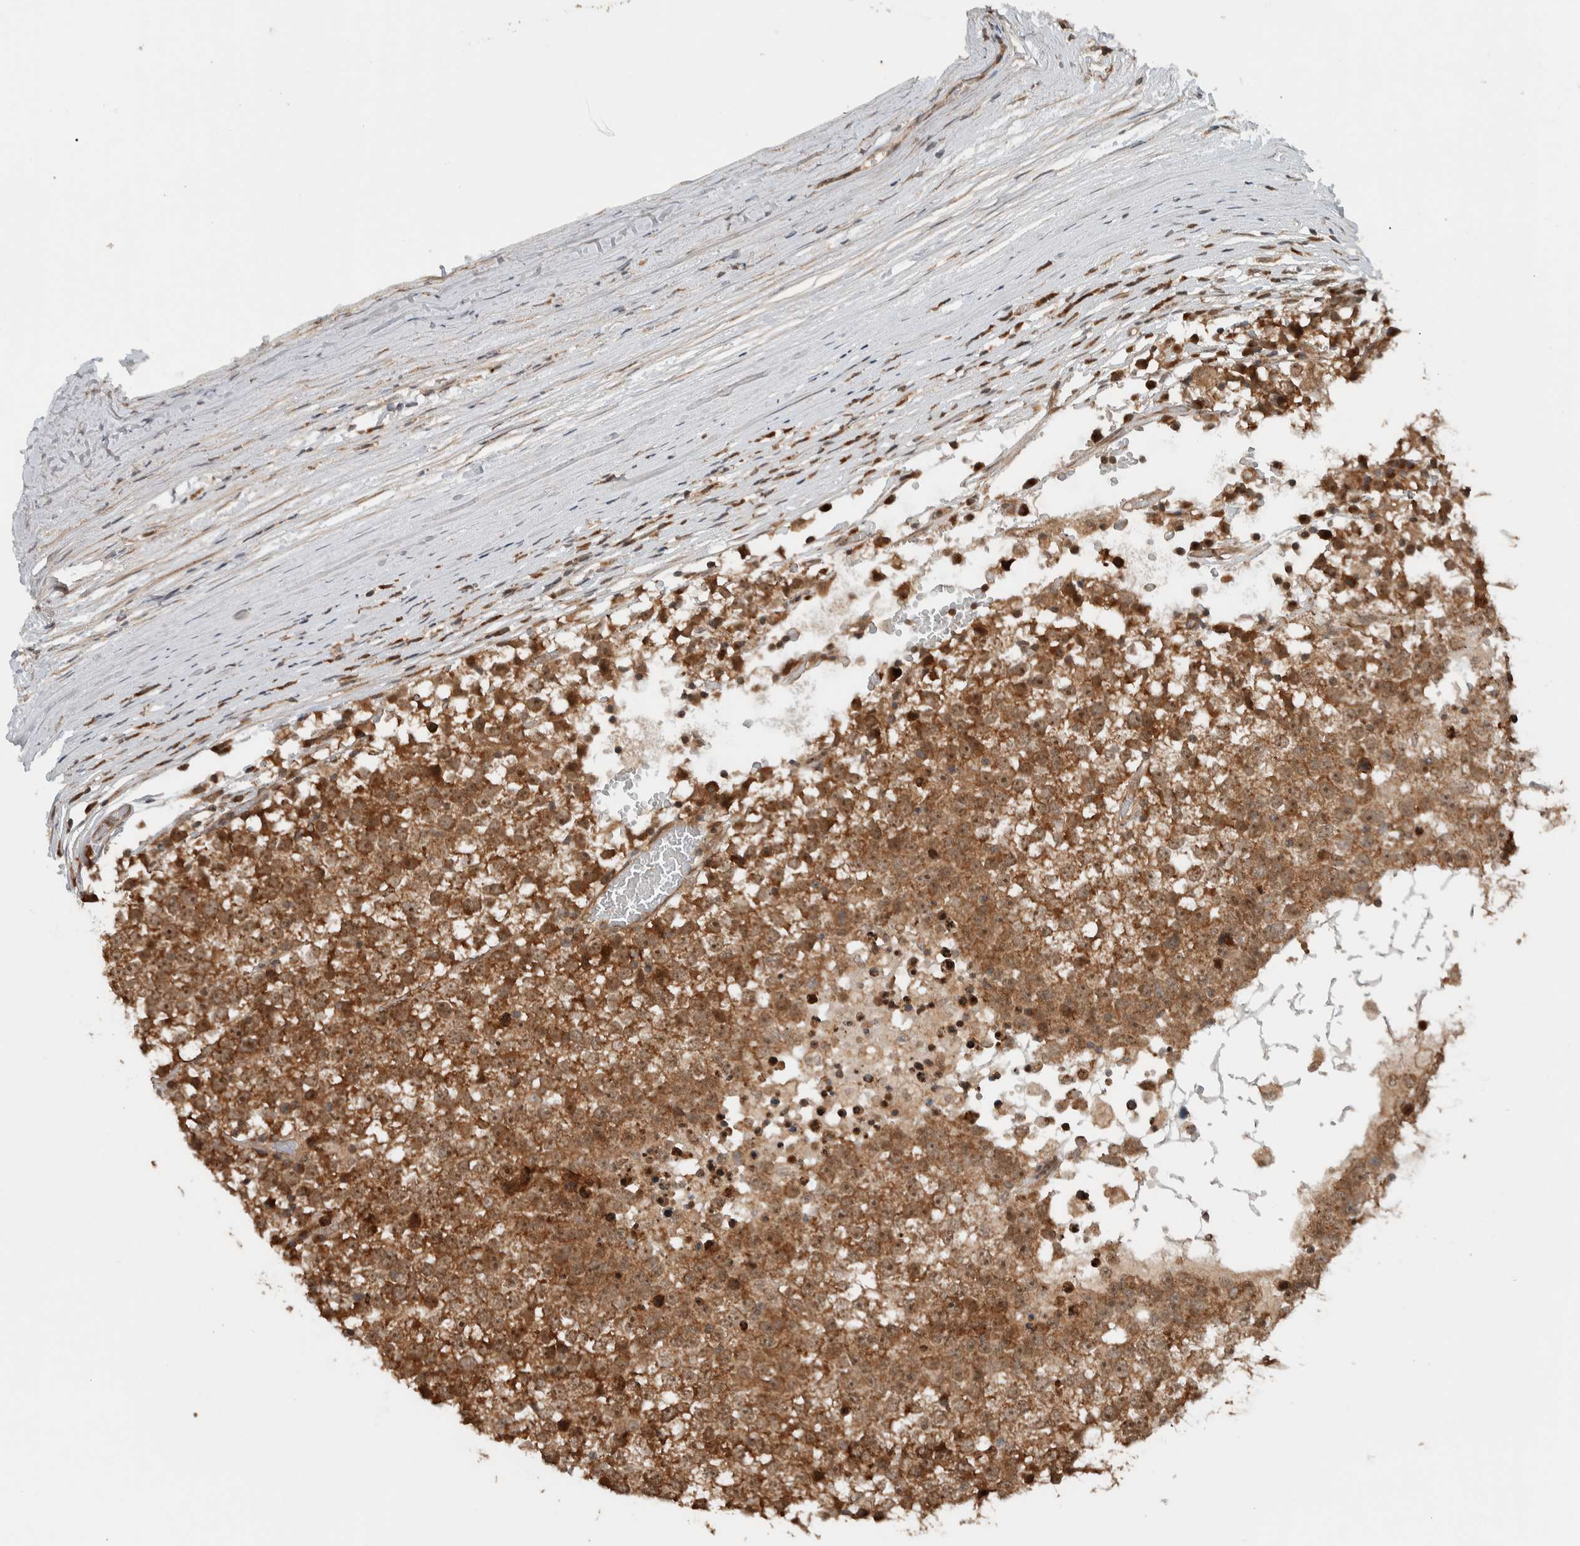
{"staining": {"intensity": "moderate", "quantity": ">75%", "location": "cytoplasmic/membranous"}, "tissue": "testis cancer", "cell_type": "Tumor cells", "image_type": "cancer", "snomed": [{"axis": "morphology", "description": "Seminoma, NOS"}, {"axis": "topography", "description": "Testis"}], "caption": "Testis cancer stained with a protein marker reveals moderate staining in tumor cells.", "gene": "KLHL6", "patient": {"sex": "male", "age": 65}}